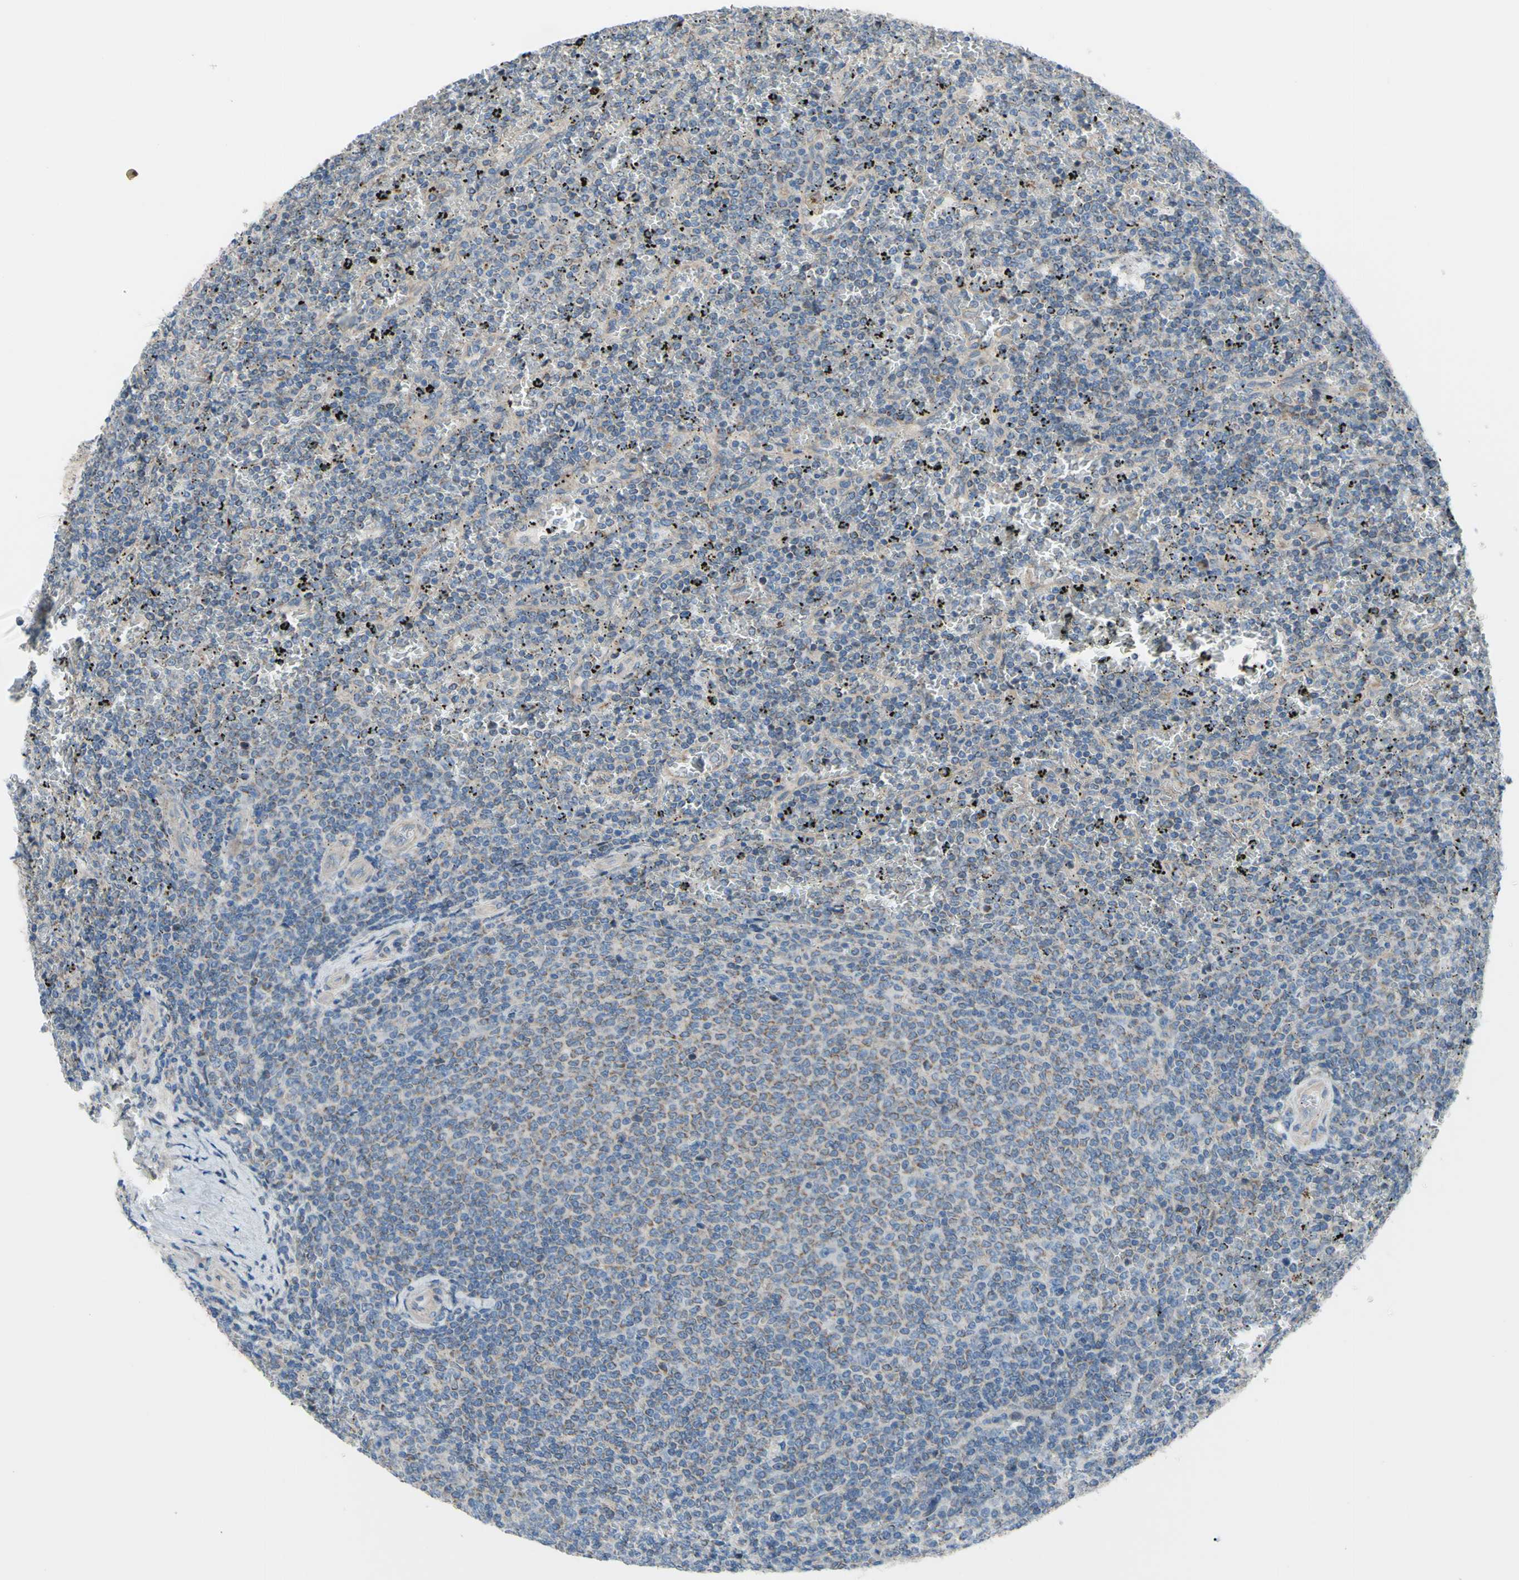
{"staining": {"intensity": "moderate", "quantity": "25%-75%", "location": "cytoplasmic/membranous"}, "tissue": "lymphoma", "cell_type": "Tumor cells", "image_type": "cancer", "snomed": [{"axis": "morphology", "description": "Malignant lymphoma, non-Hodgkin's type, Low grade"}, {"axis": "topography", "description": "Spleen"}], "caption": "The image shows a brown stain indicating the presence of a protein in the cytoplasmic/membranous of tumor cells in low-grade malignant lymphoma, non-Hodgkin's type. The protein of interest is stained brown, and the nuclei are stained in blue (DAB IHC with brightfield microscopy, high magnification).", "gene": "GRAMD2B", "patient": {"sex": "female", "age": 77}}